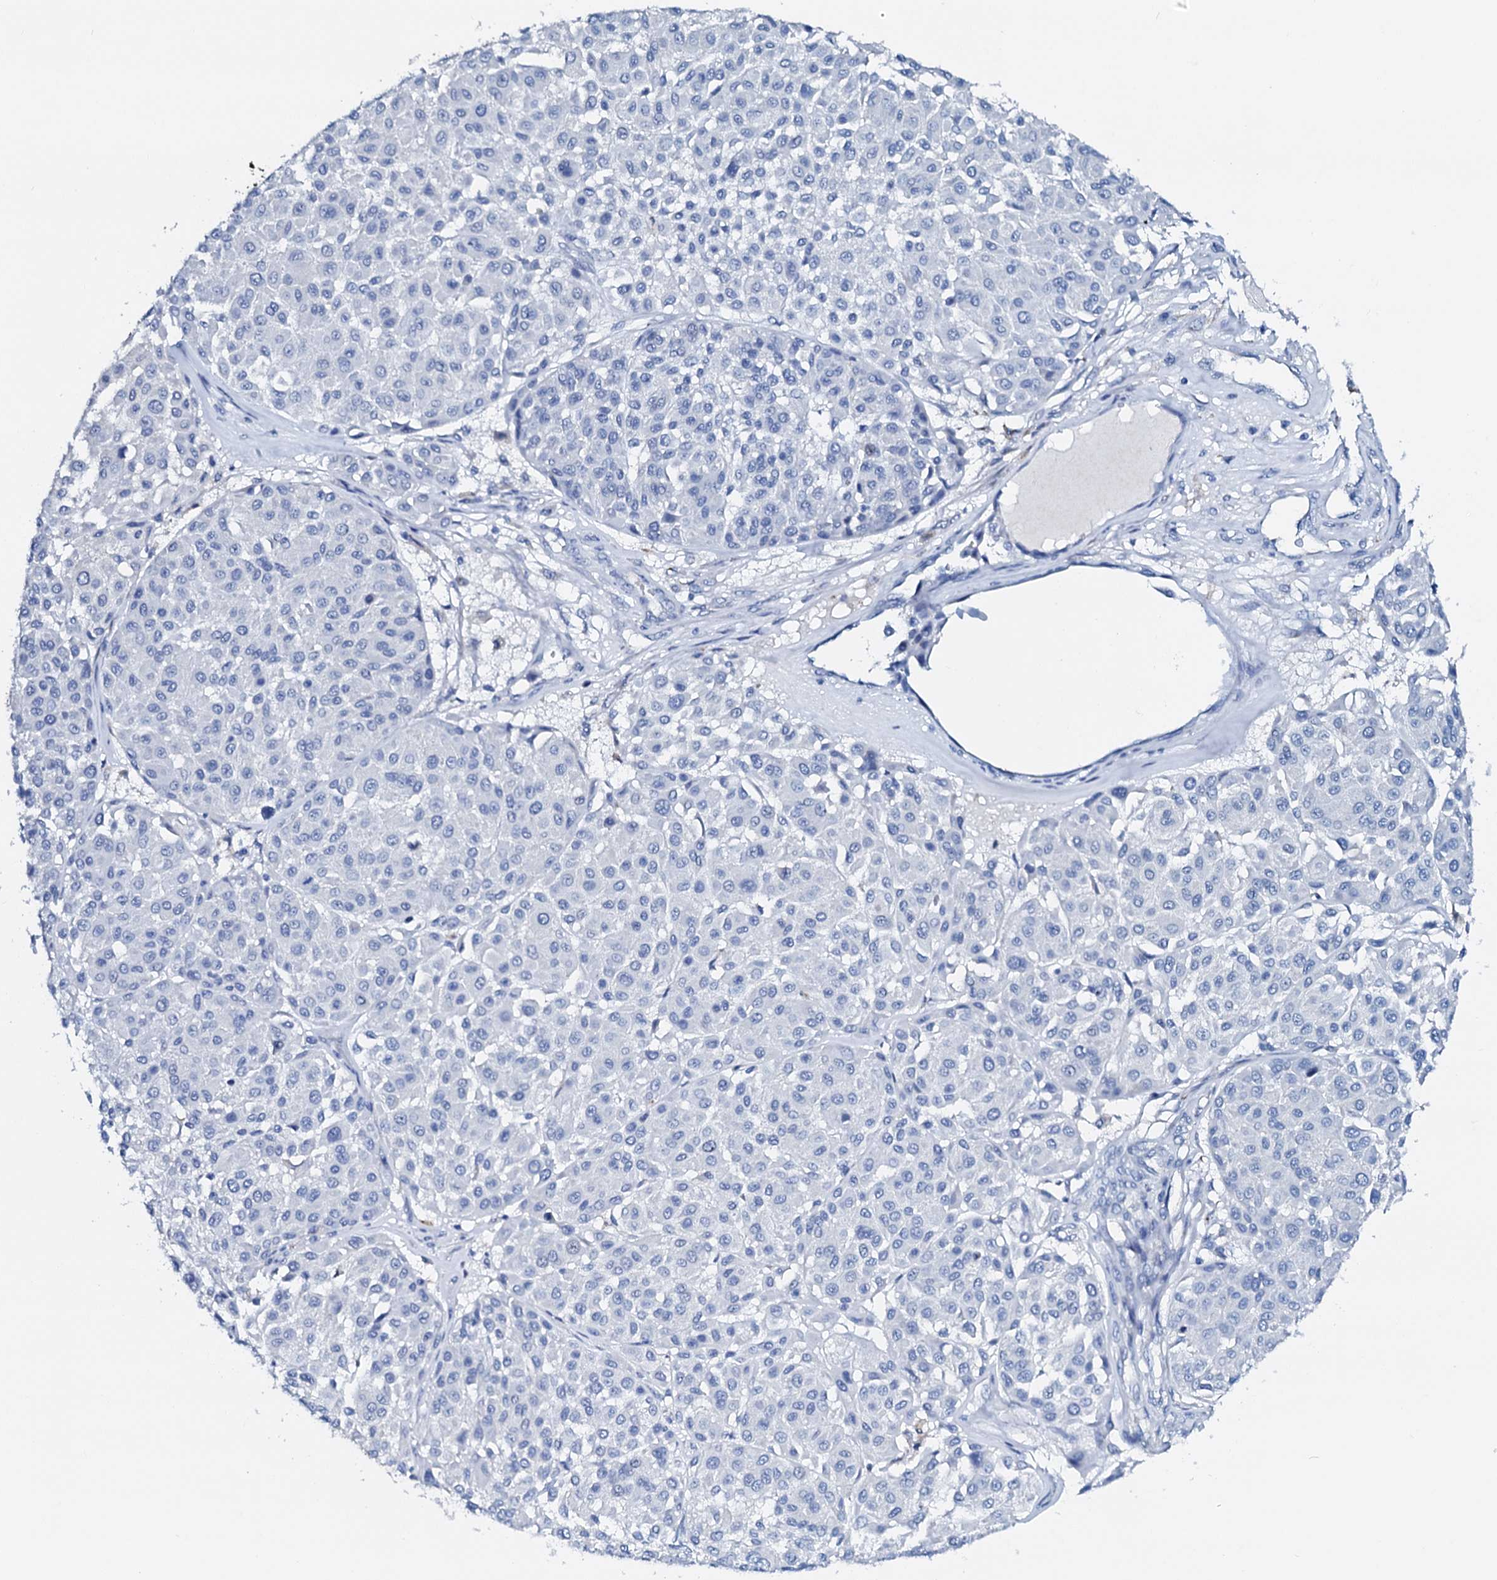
{"staining": {"intensity": "negative", "quantity": "none", "location": "none"}, "tissue": "melanoma", "cell_type": "Tumor cells", "image_type": "cancer", "snomed": [{"axis": "morphology", "description": "Malignant melanoma, Metastatic site"}, {"axis": "topography", "description": "Soft tissue"}], "caption": "A photomicrograph of human malignant melanoma (metastatic site) is negative for staining in tumor cells.", "gene": "AMER2", "patient": {"sex": "male", "age": 41}}